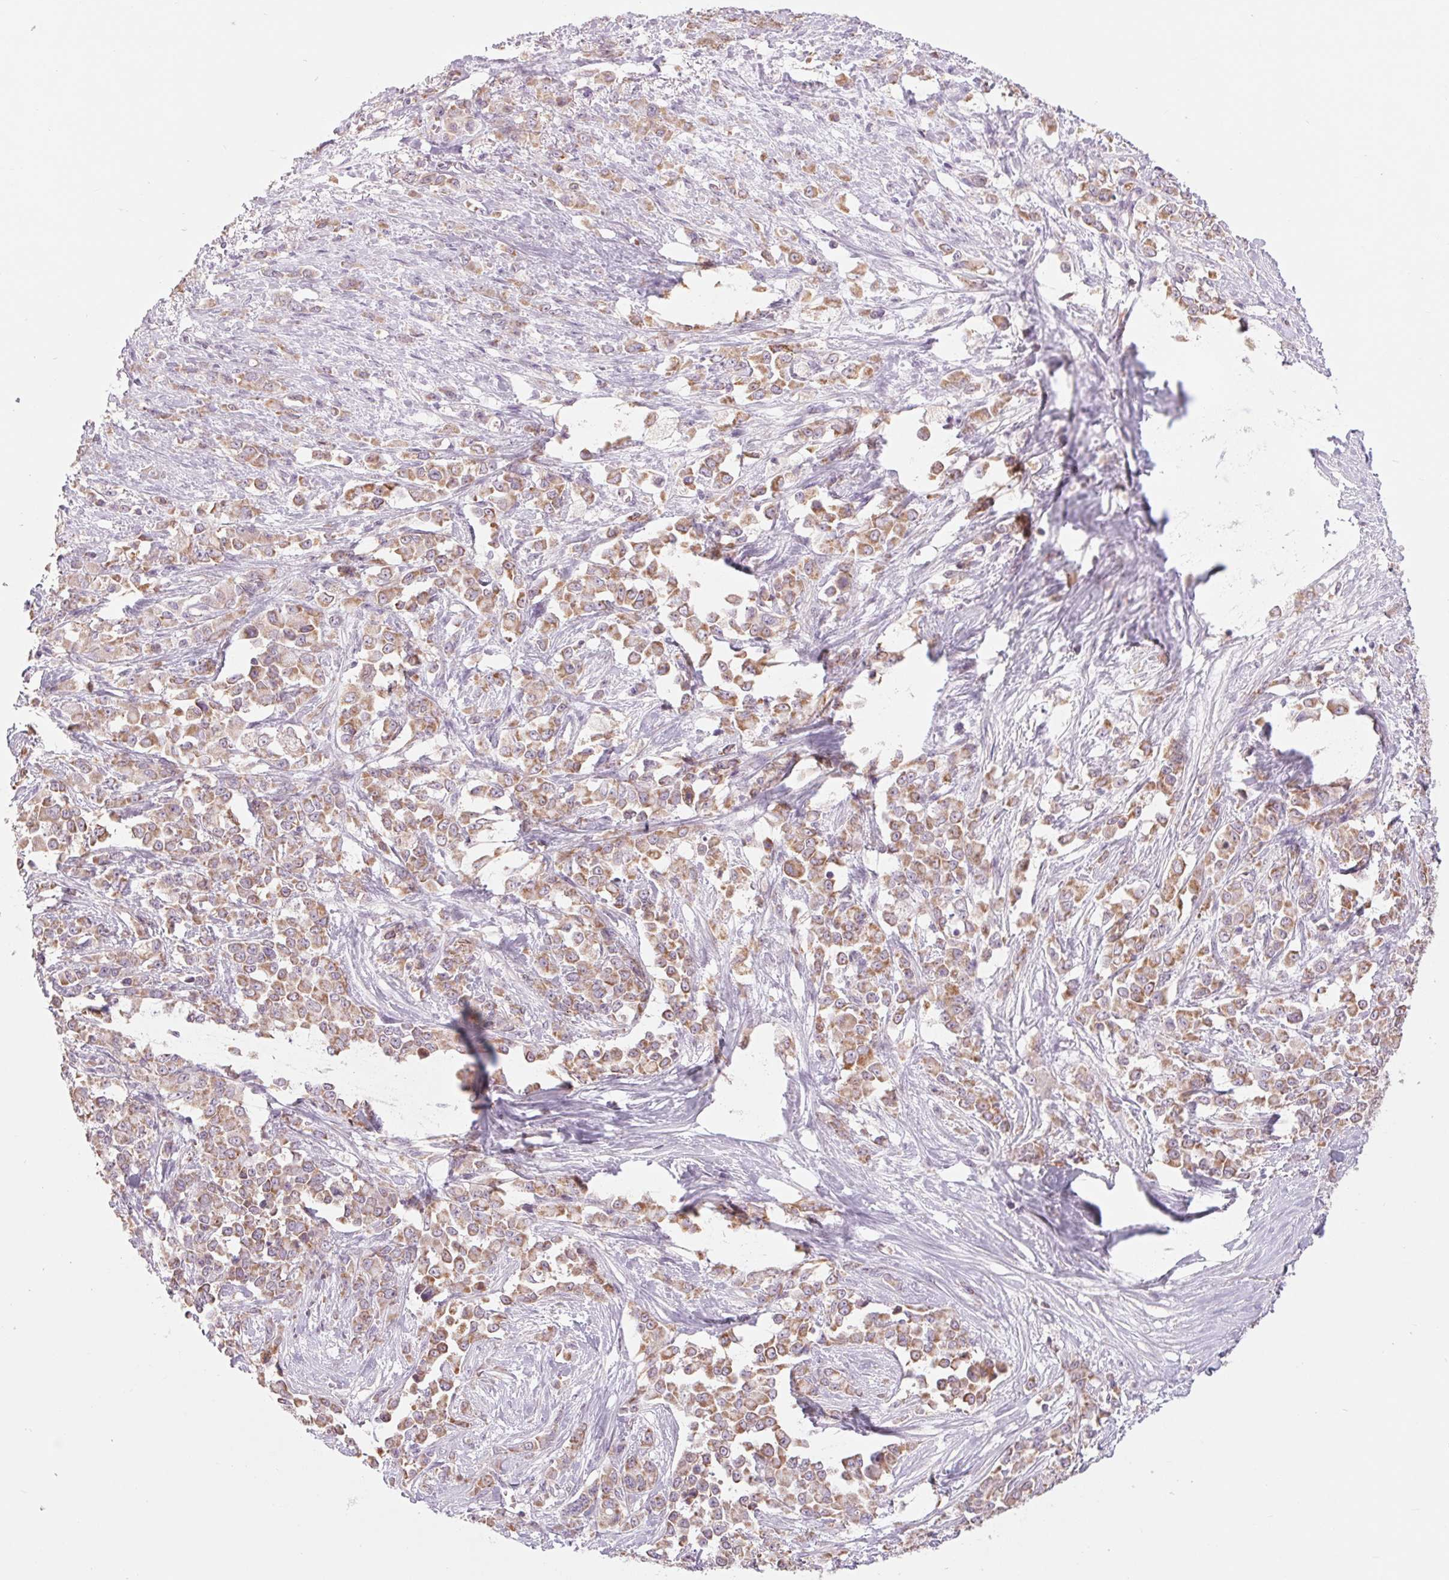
{"staining": {"intensity": "moderate", "quantity": ">75%", "location": "cytoplasmic/membranous"}, "tissue": "stomach cancer", "cell_type": "Tumor cells", "image_type": "cancer", "snomed": [{"axis": "morphology", "description": "Adenocarcinoma, NOS"}, {"axis": "topography", "description": "Stomach"}], "caption": "A brown stain highlights moderate cytoplasmic/membranous staining of a protein in stomach cancer tumor cells.", "gene": "COX6A1", "patient": {"sex": "female", "age": 76}}